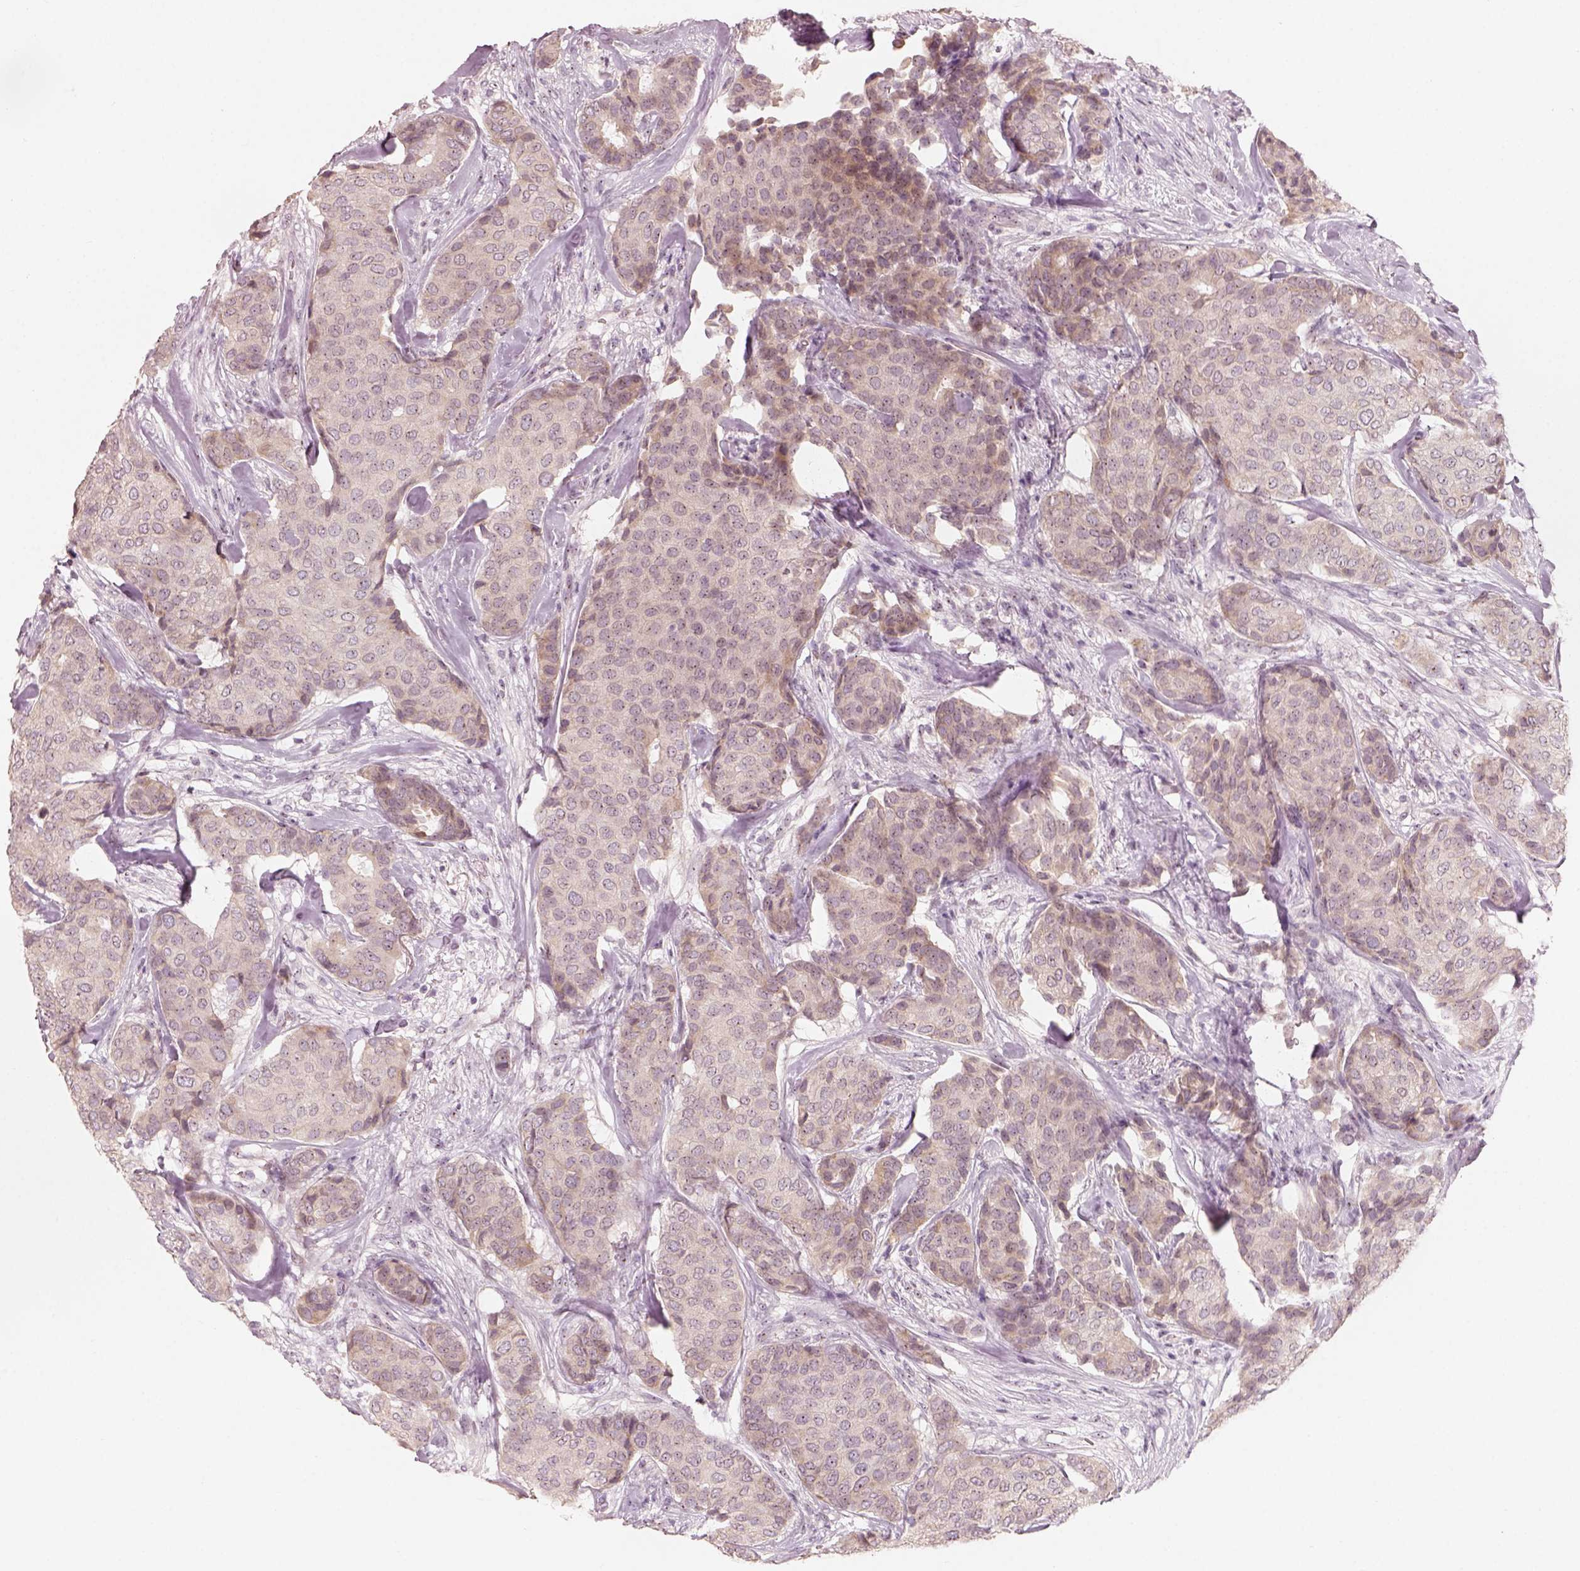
{"staining": {"intensity": "weak", "quantity": "25%-75%", "location": "cytoplasmic/membranous"}, "tissue": "breast cancer", "cell_type": "Tumor cells", "image_type": "cancer", "snomed": [{"axis": "morphology", "description": "Duct carcinoma"}, {"axis": "topography", "description": "Breast"}], "caption": "A brown stain labels weak cytoplasmic/membranous staining of a protein in infiltrating ductal carcinoma (breast) tumor cells.", "gene": "CDS1", "patient": {"sex": "female", "age": 75}}